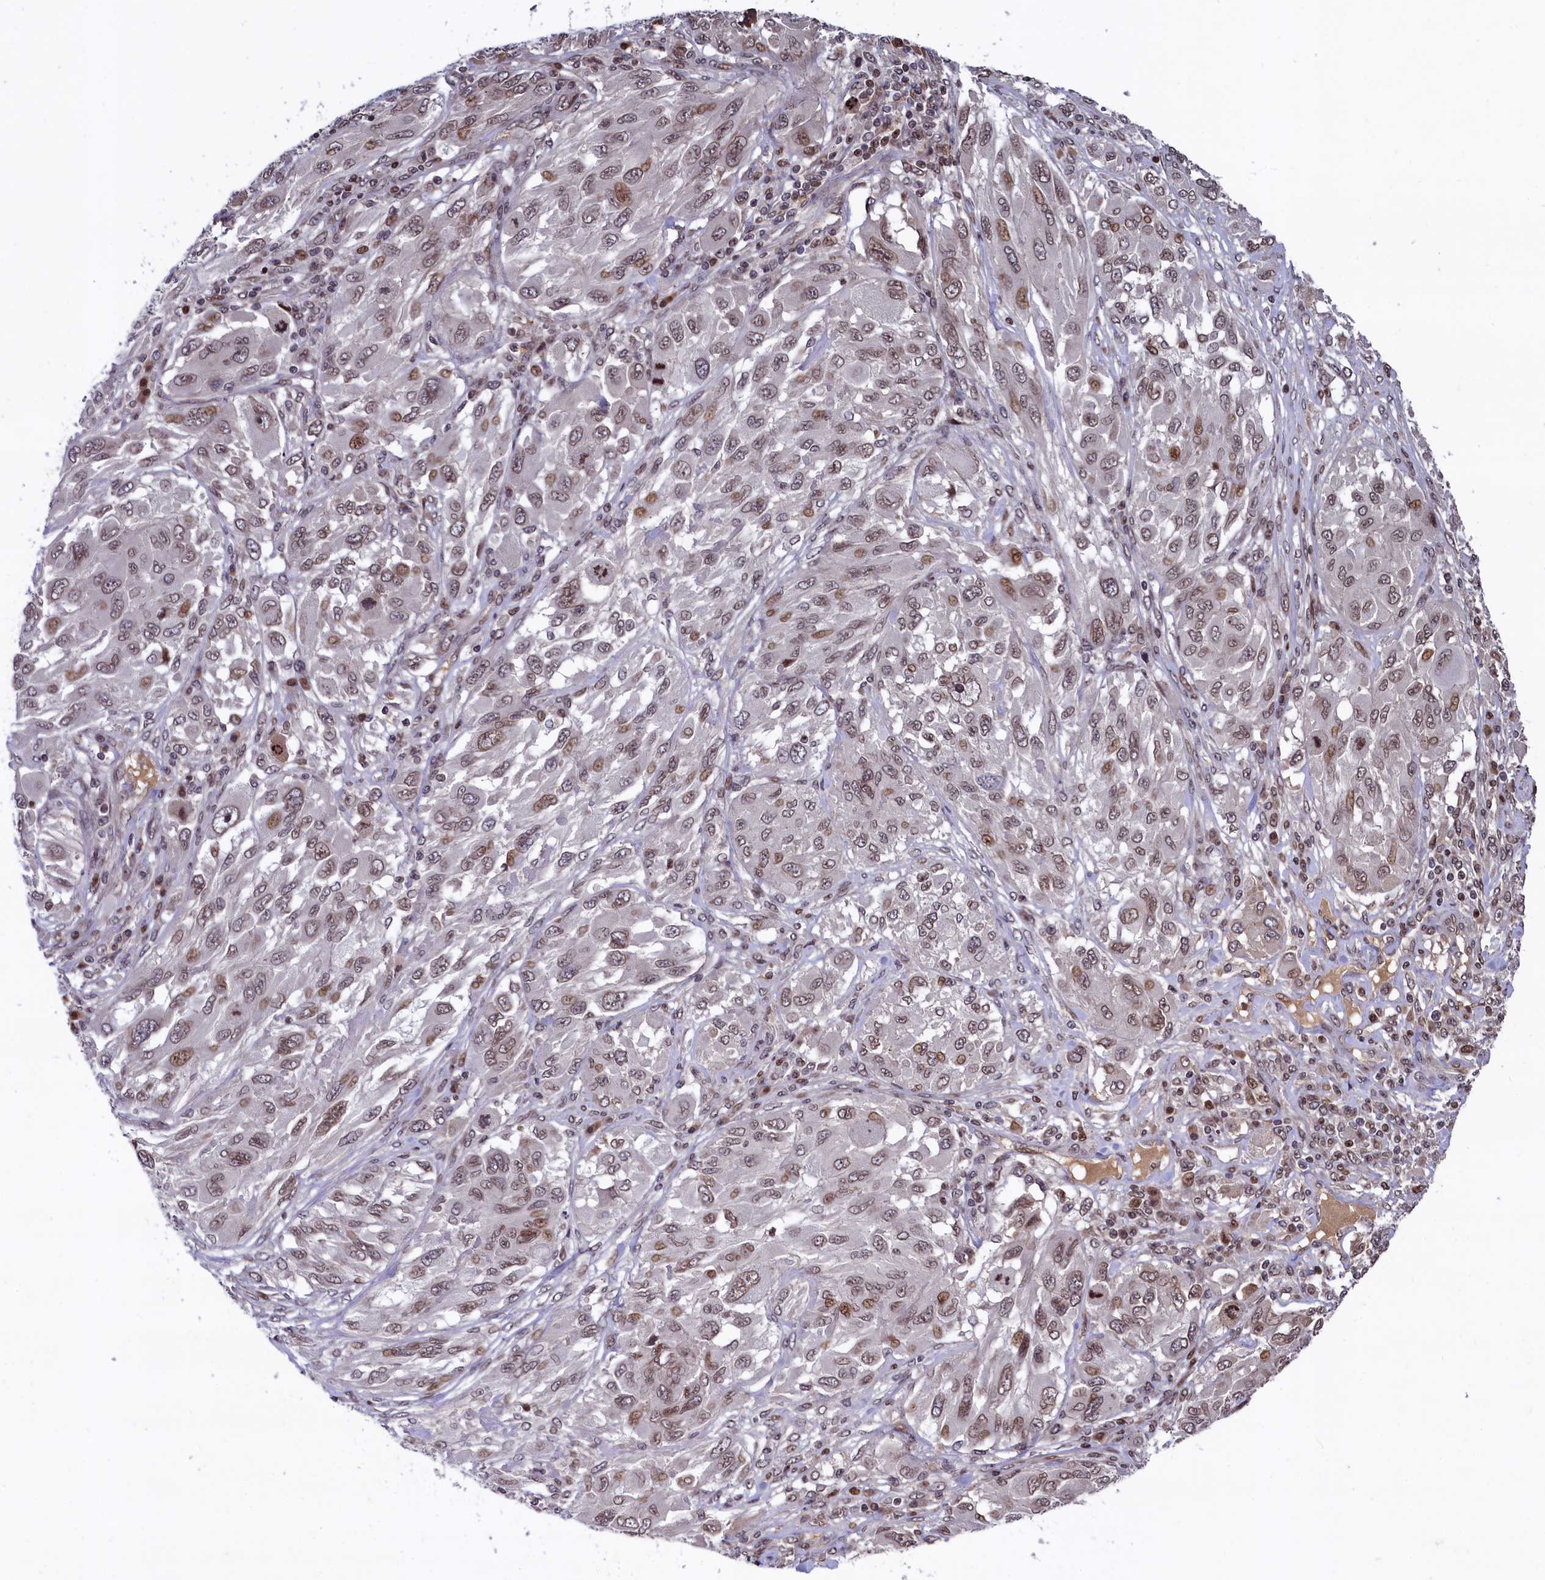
{"staining": {"intensity": "moderate", "quantity": ">75%", "location": "nuclear"}, "tissue": "melanoma", "cell_type": "Tumor cells", "image_type": "cancer", "snomed": [{"axis": "morphology", "description": "Malignant melanoma, NOS"}, {"axis": "topography", "description": "Skin"}], "caption": "Tumor cells demonstrate moderate nuclear staining in approximately >75% of cells in melanoma.", "gene": "FAM217B", "patient": {"sex": "female", "age": 91}}